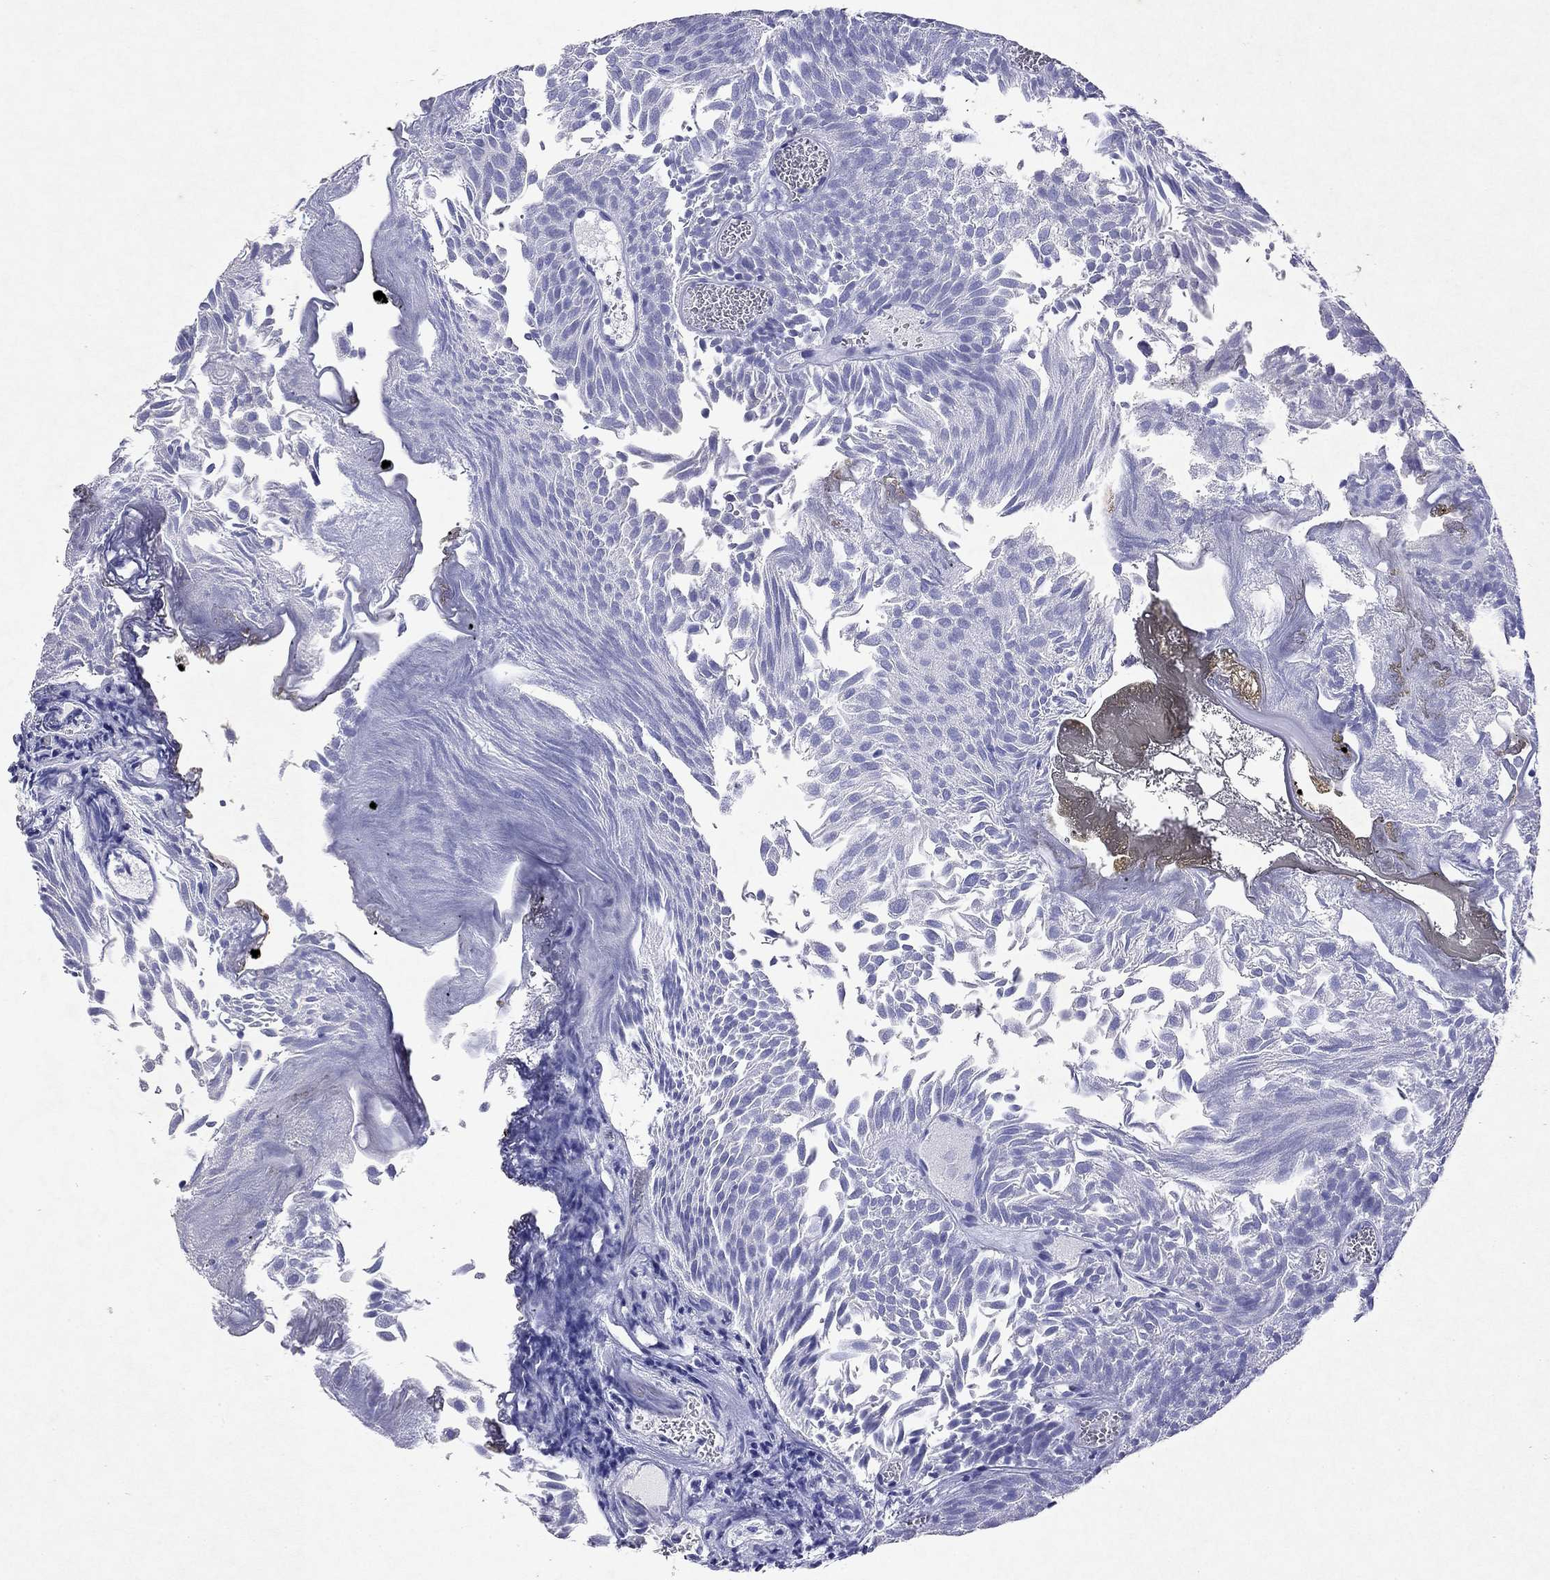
{"staining": {"intensity": "negative", "quantity": "none", "location": "none"}, "tissue": "urothelial cancer", "cell_type": "Tumor cells", "image_type": "cancer", "snomed": [{"axis": "morphology", "description": "Urothelial carcinoma, Low grade"}, {"axis": "topography", "description": "Urinary bladder"}], "caption": "The photomicrograph displays no significant expression in tumor cells of urothelial carcinoma (low-grade).", "gene": "ARMC12", "patient": {"sex": "male", "age": 52}}